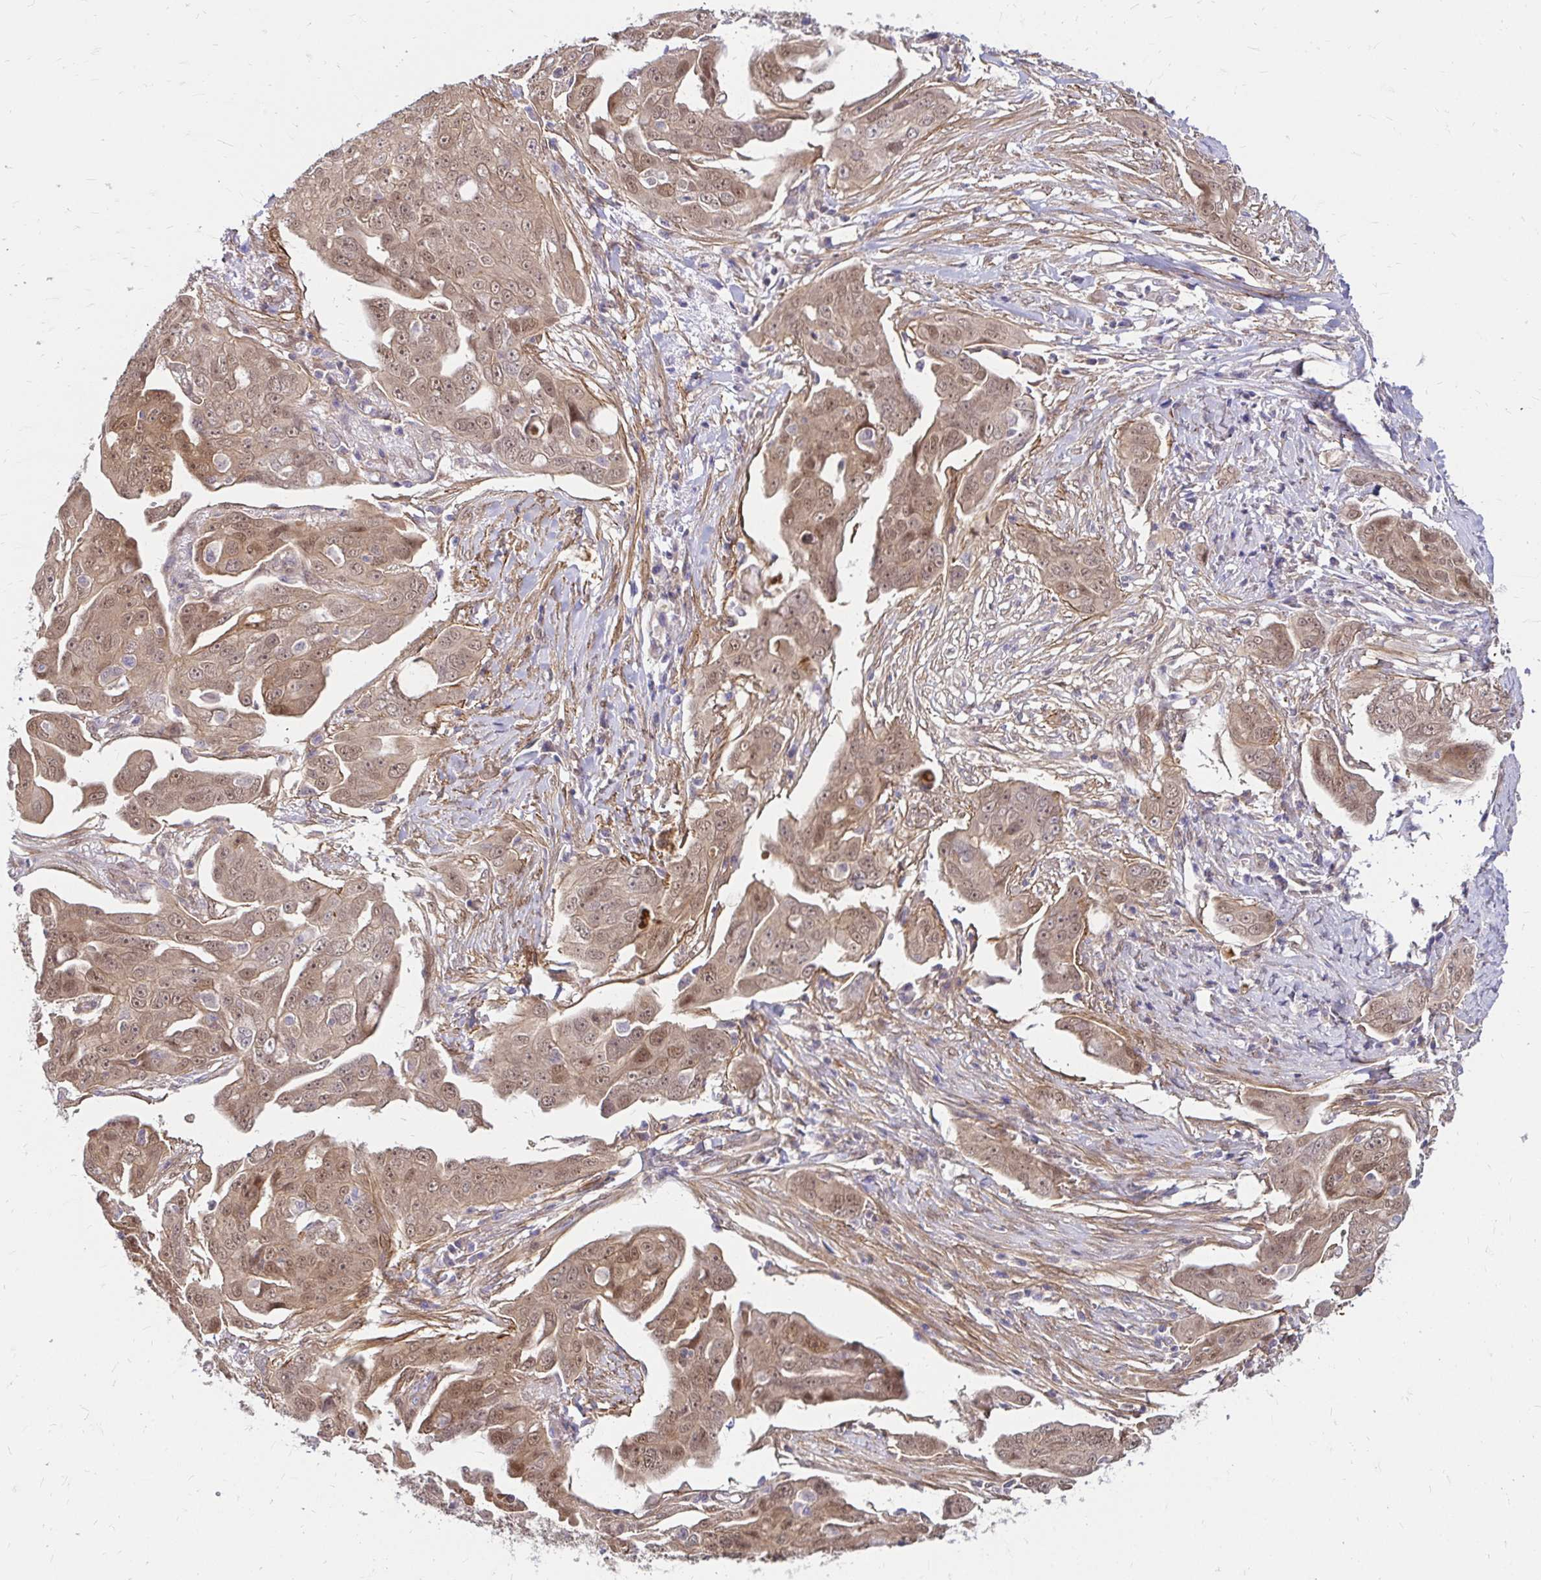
{"staining": {"intensity": "moderate", "quantity": ">75%", "location": "cytoplasmic/membranous,nuclear"}, "tissue": "ovarian cancer", "cell_type": "Tumor cells", "image_type": "cancer", "snomed": [{"axis": "morphology", "description": "Carcinoma, endometroid"}, {"axis": "topography", "description": "Ovary"}], "caption": "This micrograph exhibits ovarian cancer (endometroid carcinoma) stained with immunohistochemistry (IHC) to label a protein in brown. The cytoplasmic/membranous and nuclear of tumor cells show moderate positivity for the protein. Nuclei are counter-stained blue.", "gene": "YAP1", "patient": {"sex": "female", "age": 70}}